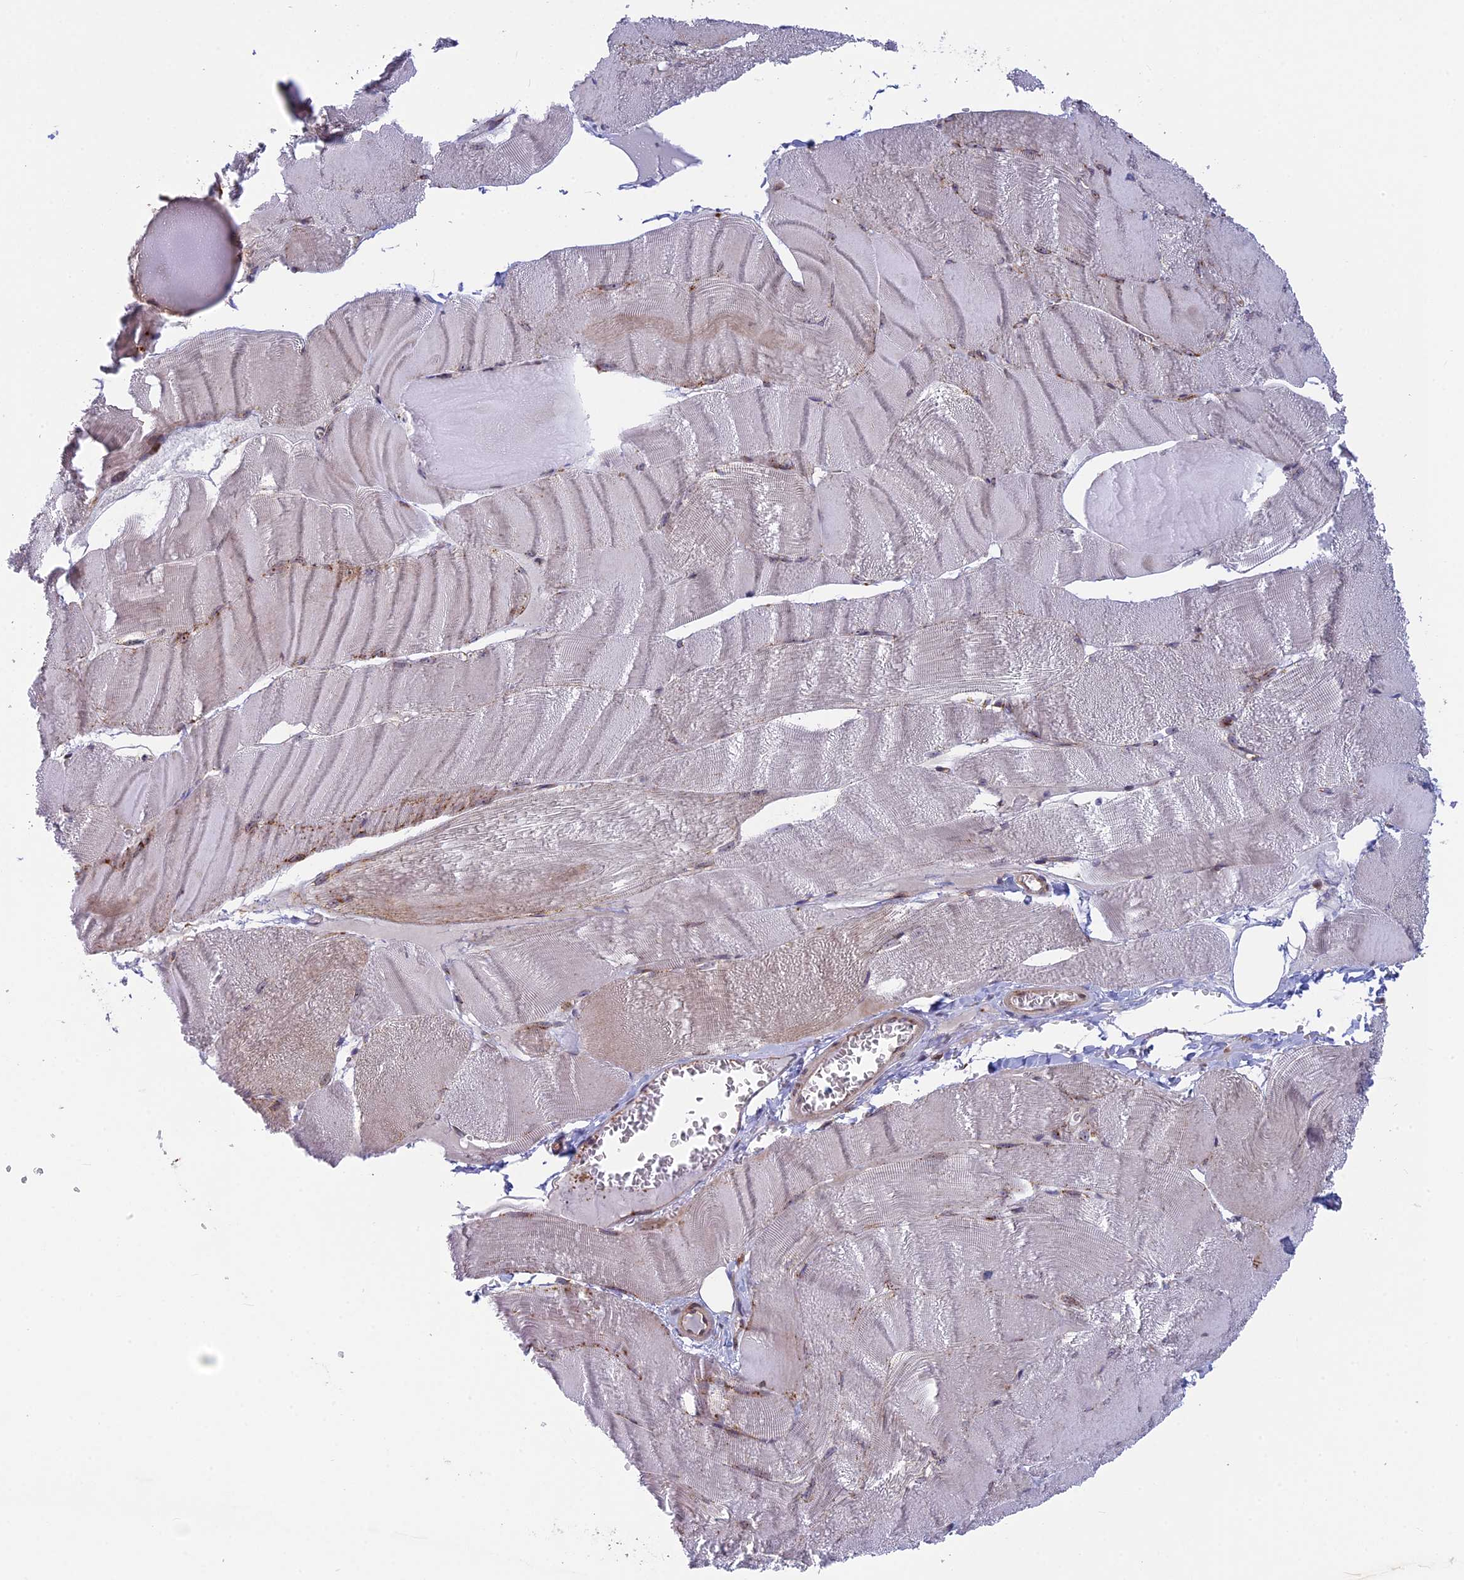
{"staining": {"intensity": "weak", "quantity": "<25%", "location": "cytoplasmic/membranous"}, "tissue": "skeletal muscle", "cell_type": "Myocytes", "image_type": "normal", "snomed": [{"axis": "morphology", "description": "Normal tissue, NOS"}, {"axis": "morphology", "description": "Basal cell carcinoma"}, {"axis": "topography", "description": "Skeletal muscle"}], "caption": "This is a photomicrograph of immunohistochemistry staining of unremarkable skeletal muscle, which shows no expression in myocytes.", "gene": "CLINT1", "patient": {"sex": "female", "age": 64}}